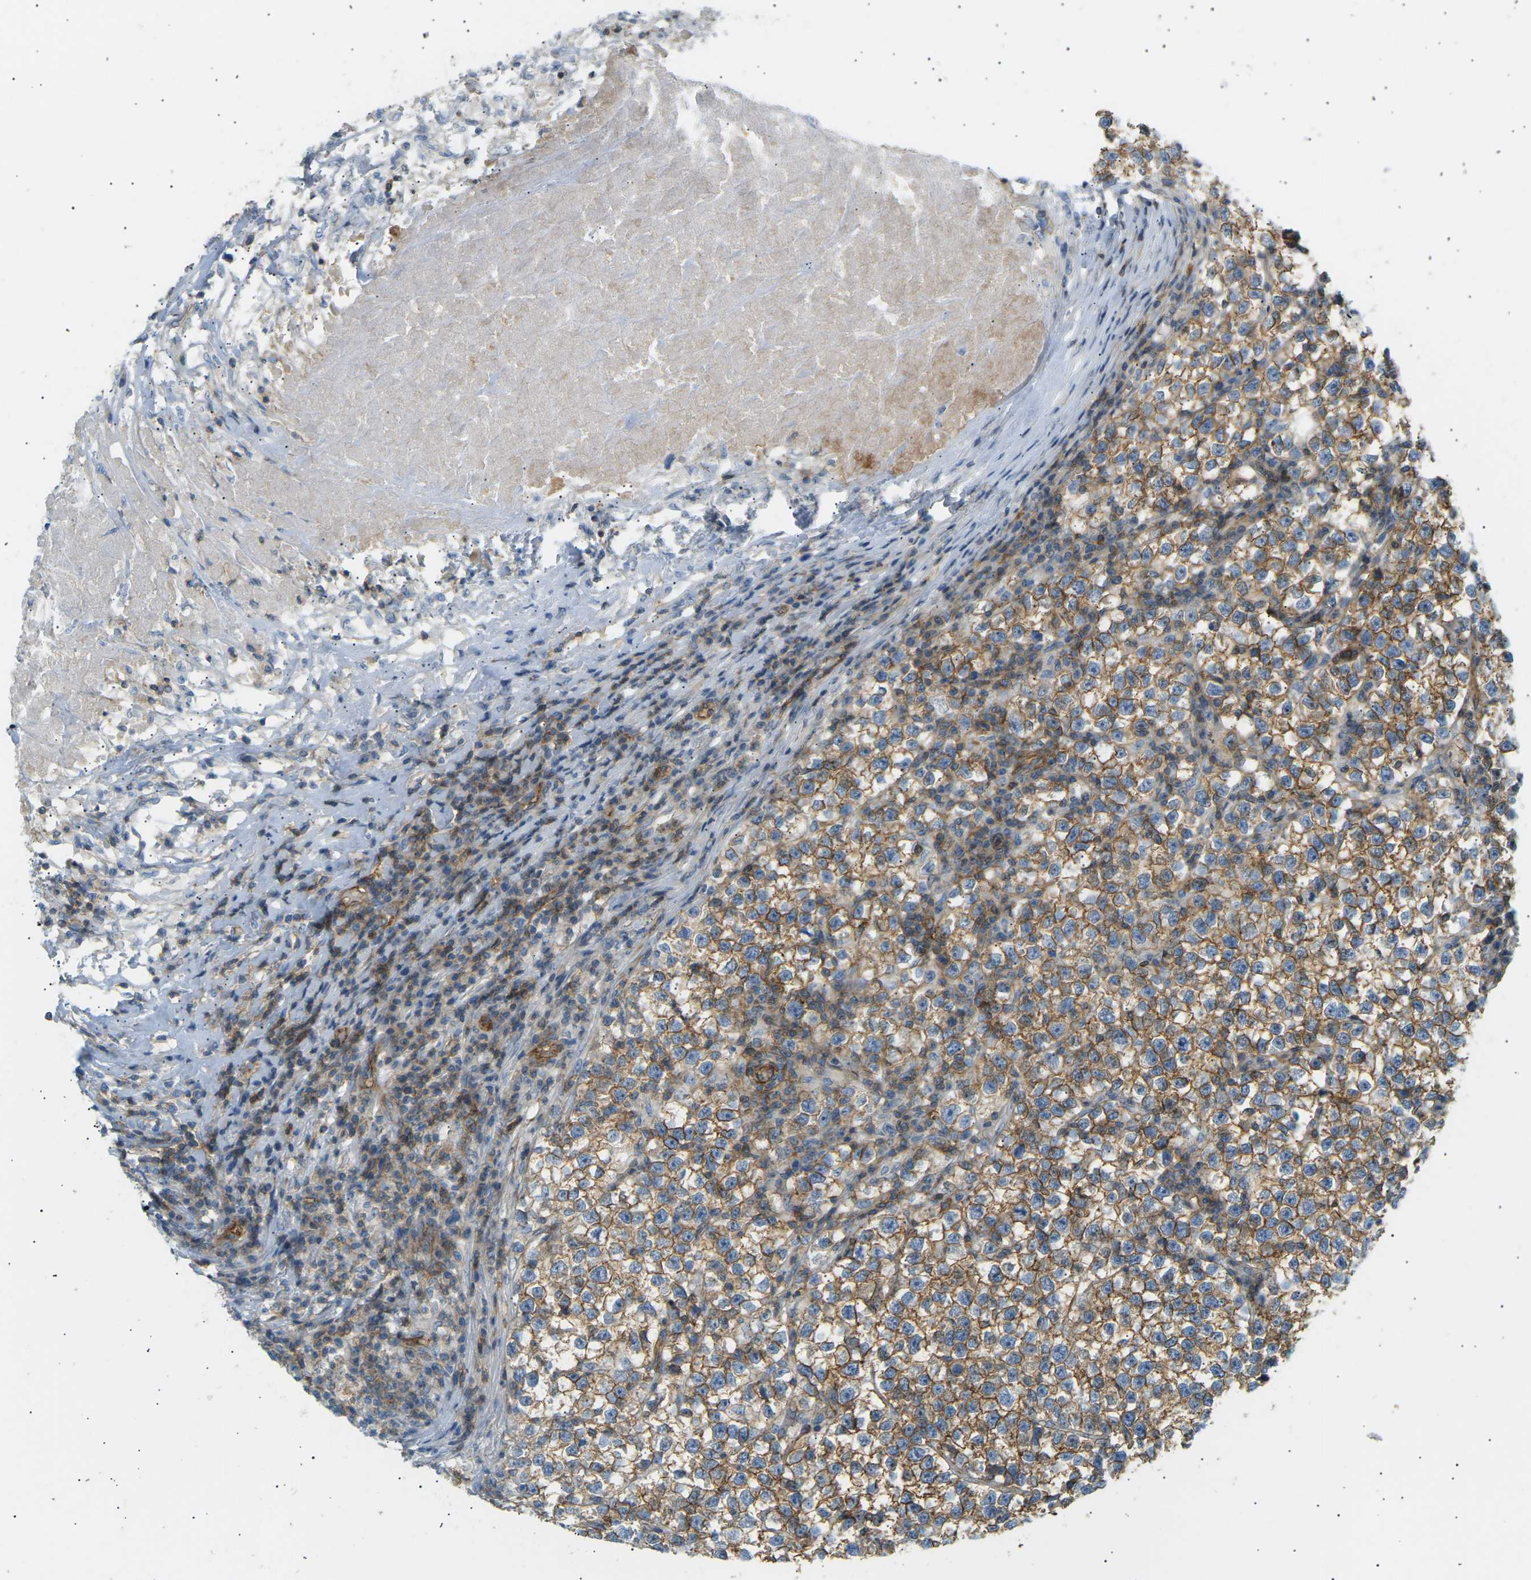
{"staining": {"intensity": "moderate", "quantity": ">75%", "location": "cytoplasmic/membranous"}, "tissue": "testis cancer", "cell_type": "Tumor cells", "image_type": "cancer", "snomed": [{"axis": "morphology", "description": "Normal tissue, NOS"}, {"axis": "morphology", "description": "Seminoma, NOS"}, {"axis": "topography", "description": "Testis"}], "caption": "Tumor cells show medium levels of moderate cytoplasmic/membranous staining in about >75% of cells in human testis seminoma.", "gene": "ATP2B4", "patient": {"sex": "male", "age": 43}}